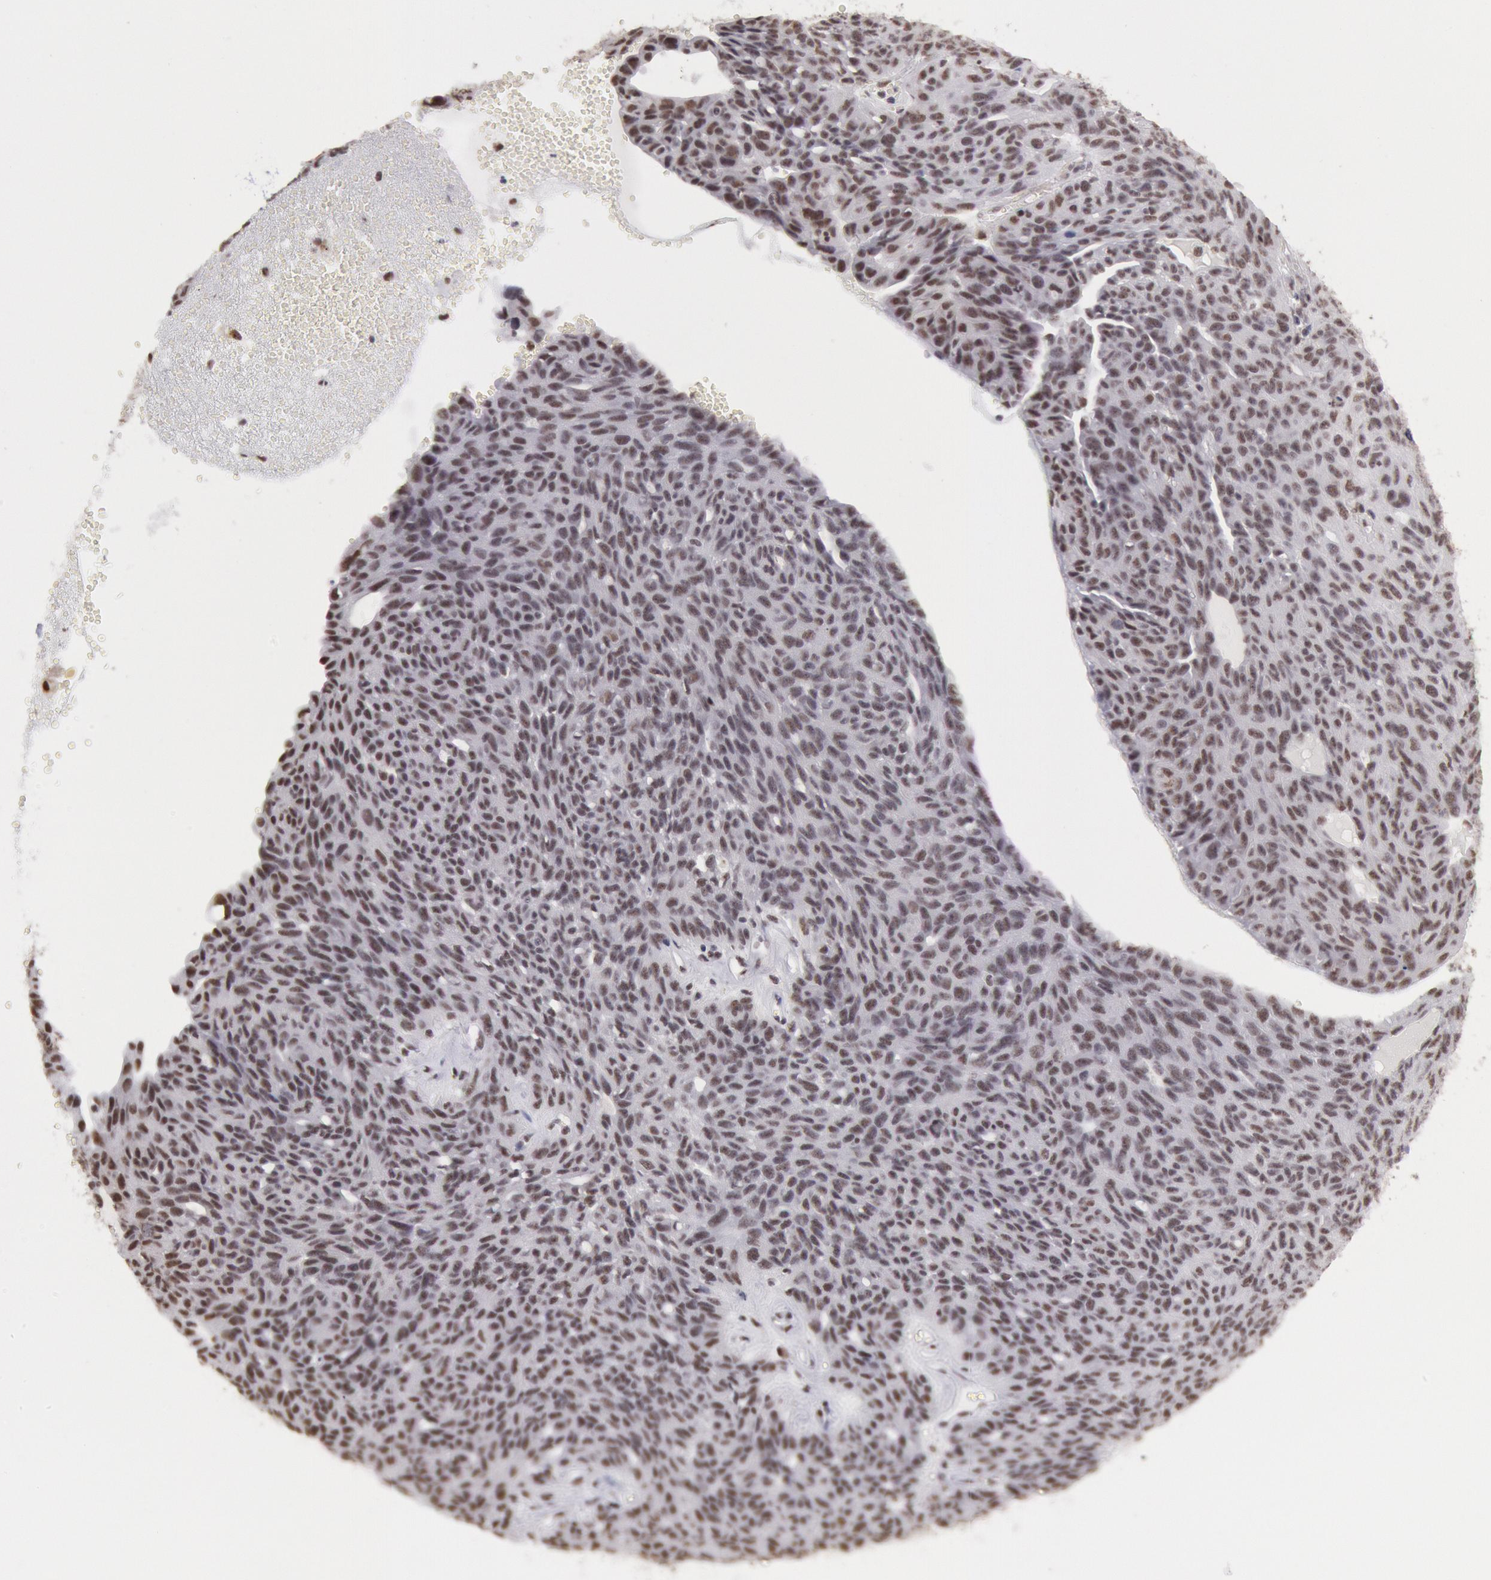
{"staining": {"intensity": "weak", "quantity": ">75%", "location": "nuclear"}, "tissue": "ovarian cancer", "cell_type": "Tumor cells", "image_type": "cancer", "snomed": [{"axis": "morphology", "description": "Carcinoma, endometroid"}, {"axis": "topography", "description": "Ovary"}], "caption": "Approximately >75% of tumor cells in human ovarian endometroid carcinoma reveal weak nuclear protein expression as visualized by brown immunohistochemical staining.", "gene": "SNRPD3", "patient": {"sex": "female", "age": 60}}